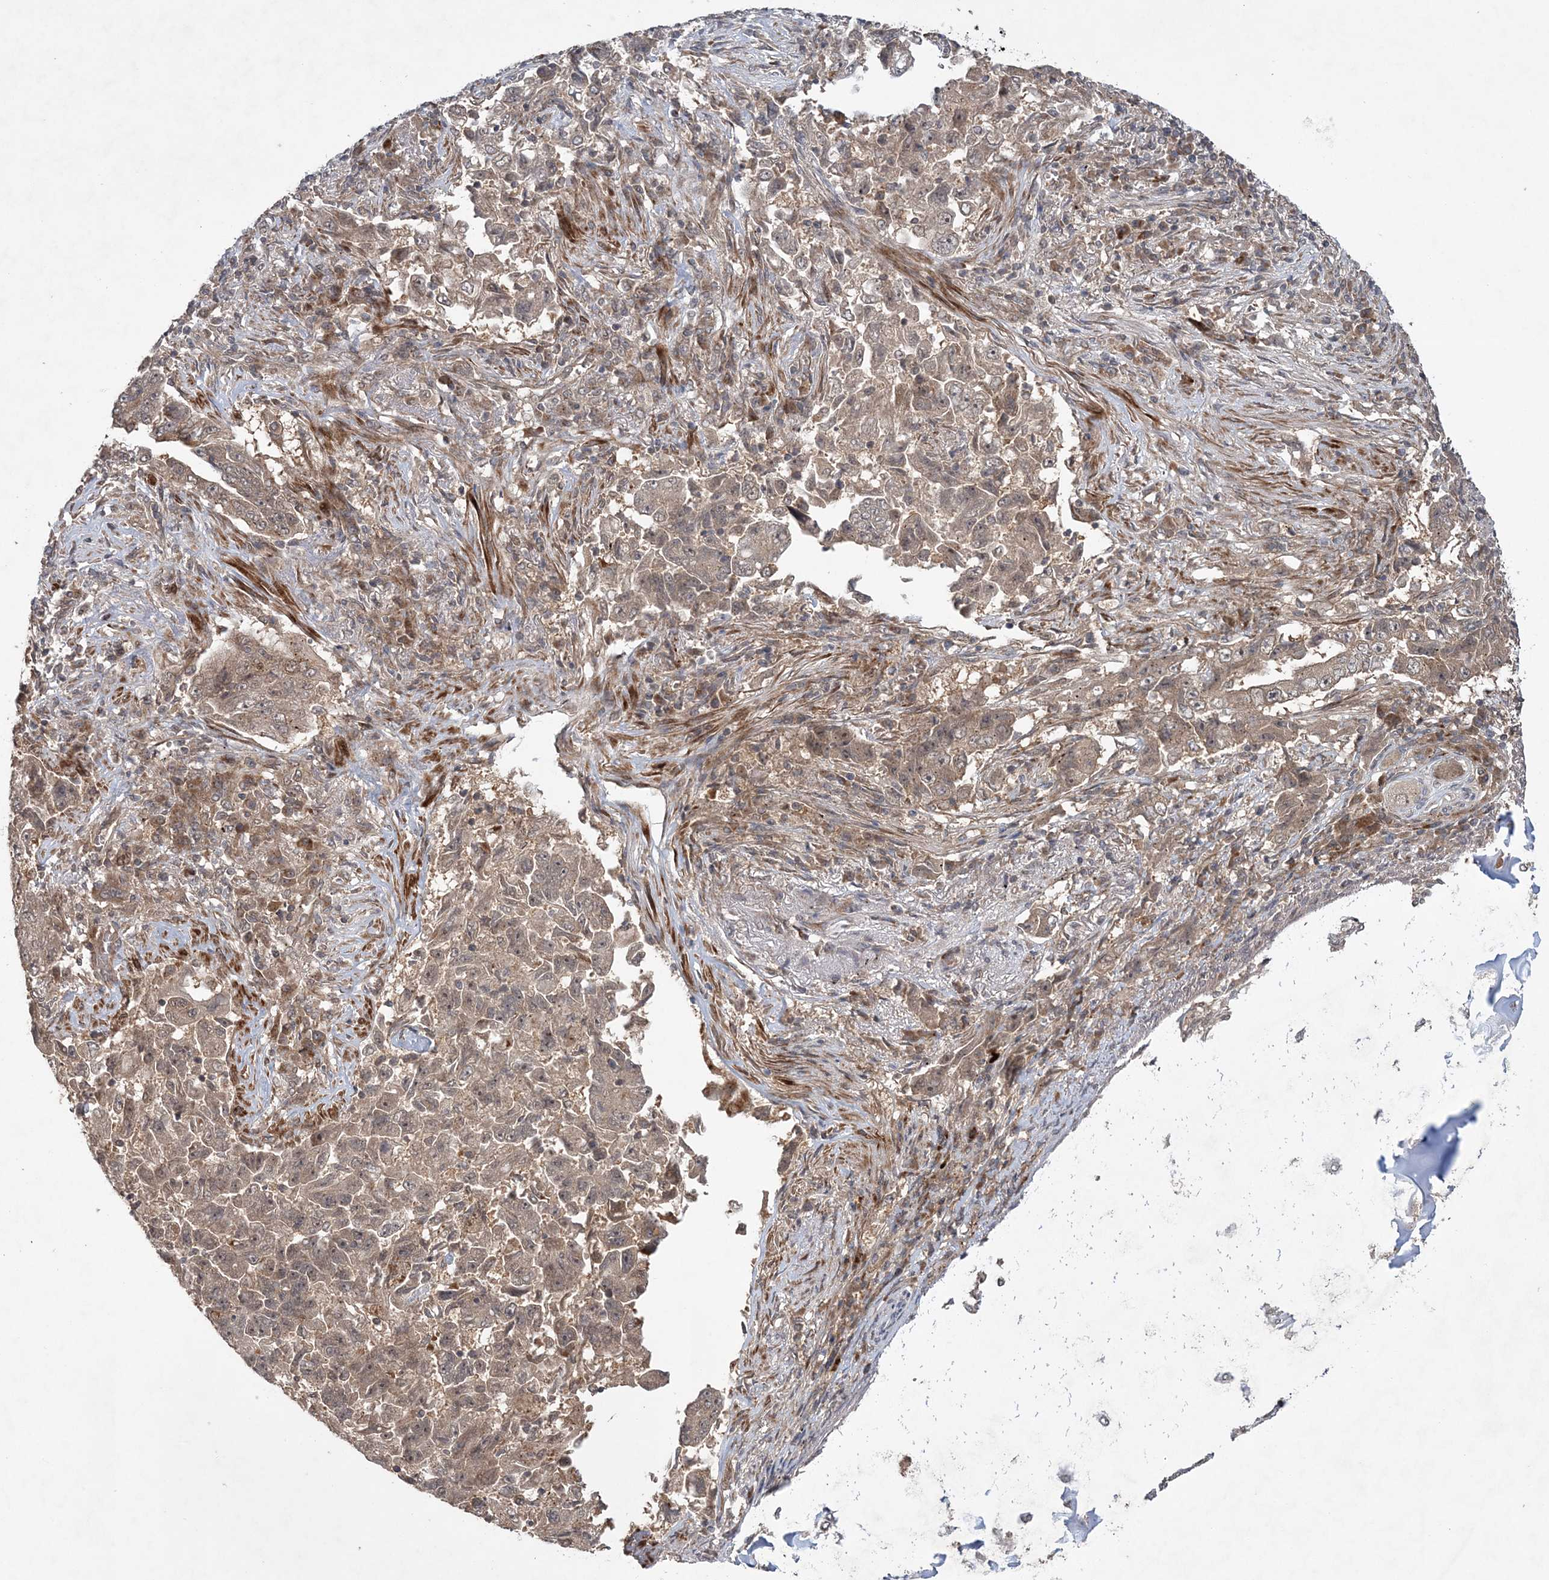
{"staining": {"intensity": "weak", "quantity": ">75%", "location": "cytoplasmic/membranous"}, "tissue": "lung cancer", "cell_type": "Tumor cells", "image_type": "cancer", "snomed": [{"axis": "morphology", "description": "Adenocarcinoma, NOS"}, {"axis": "topography", "description": "Lung"}], "caption": "An immunohistochemistry (IHC) image of neoplastic tissue is shown. Protein staining in brown shows weak cytoplasmic/membranous positivity in lung cancer (adenocarcinoma) within tumor cells.", "gene": "UBTD2", "patient": {"sex": "female", "age": 51}}